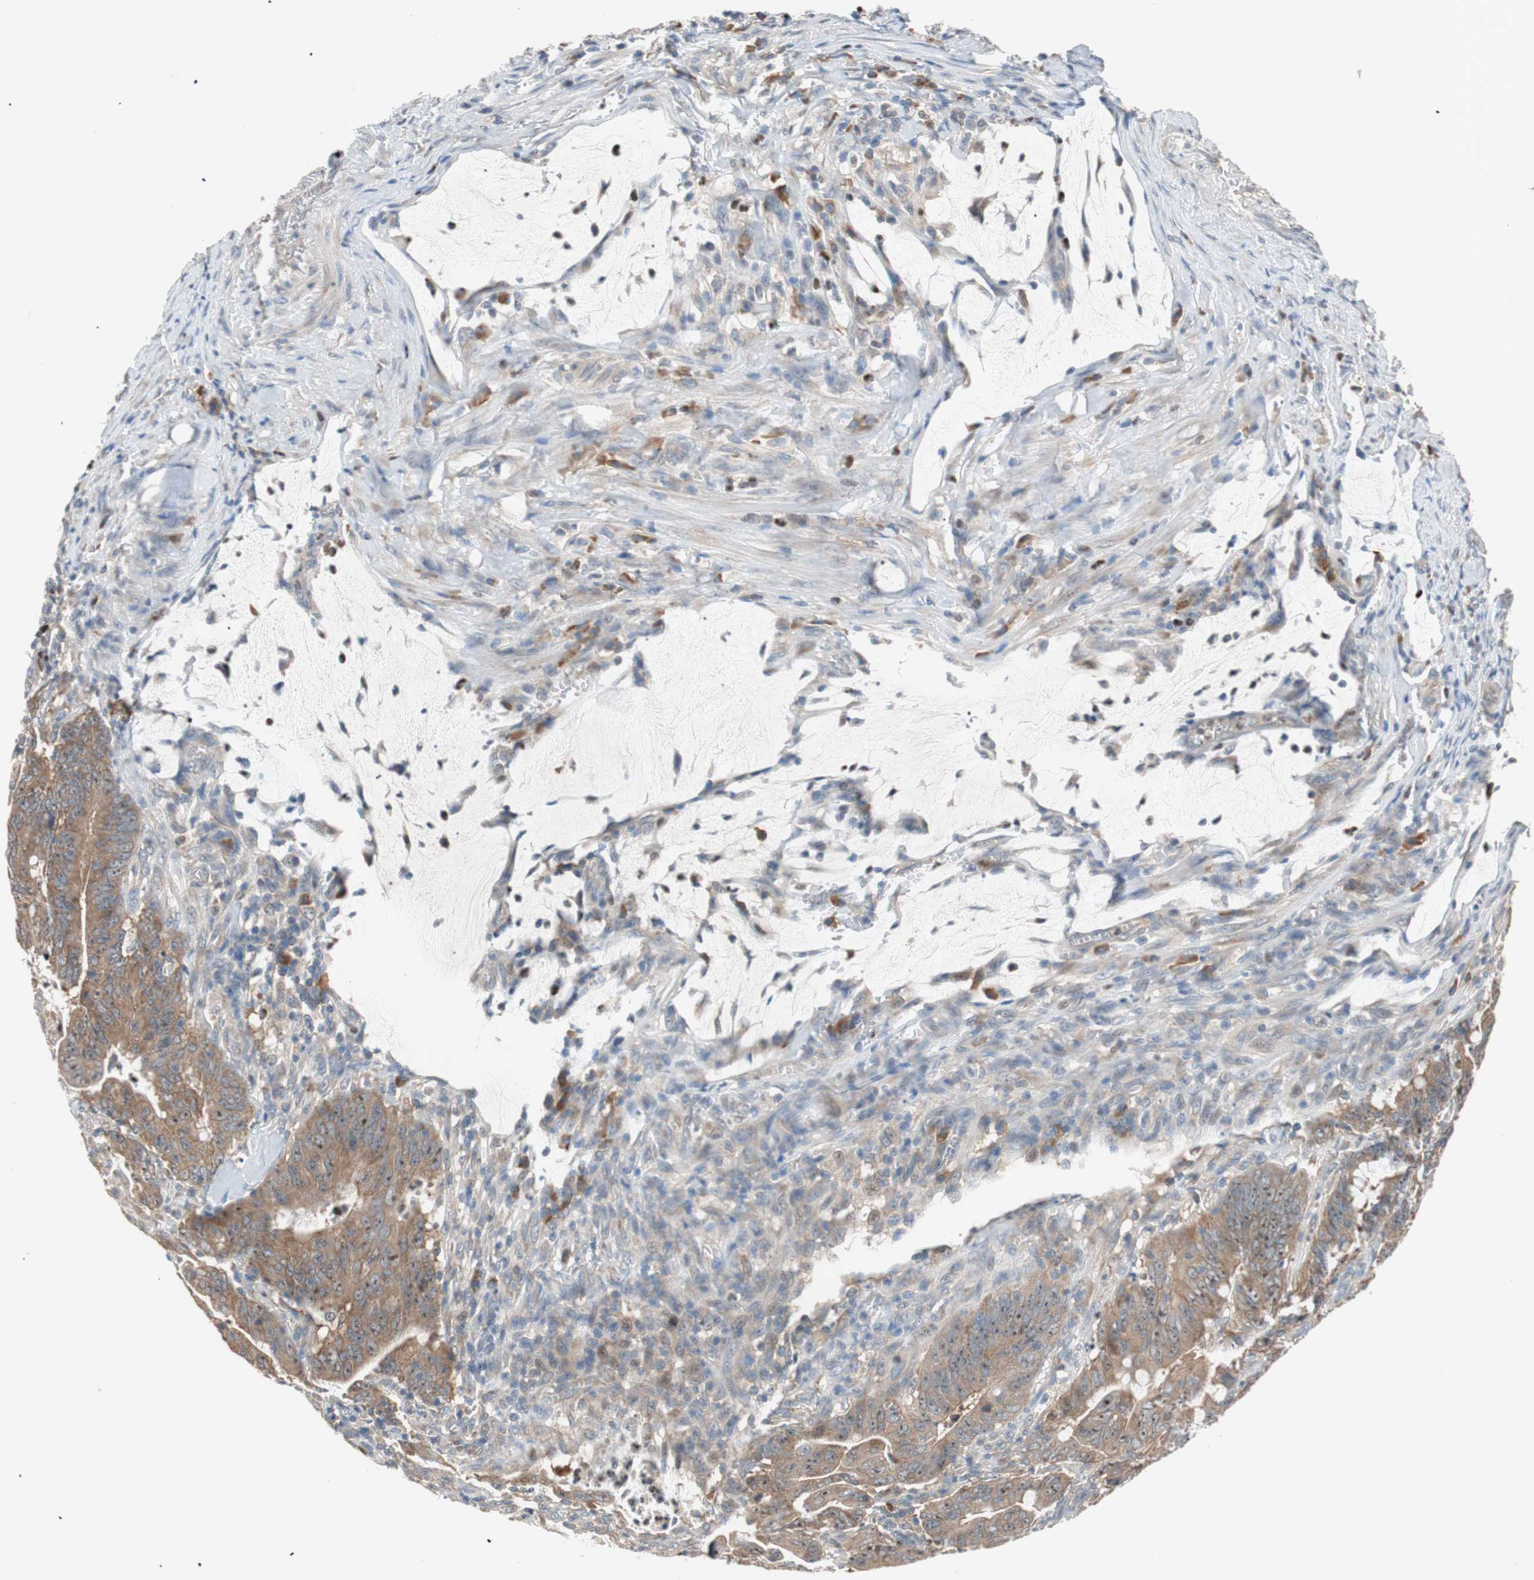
{"staining": {"intensity": "moderate", "quantity": ">75%", "location": "cytoplasmic/membranous"}, "tissue": "colorectal cancer", "cell_type": "Tumor cells", "image_type": "cancer", "snomed": [{"axis": "morphology", "description": "Adenocarcinoma, NOS"}, {"axis": "topography", "description": "Colon"}], "caption": "Protein staining exhibits moderate cytoplasmic/membranous positivity in about >75% of tumor cells in colorectal adenocarcinoma.", "gene": "PCK1", "patient": {"sex": "male", "age": 45}}